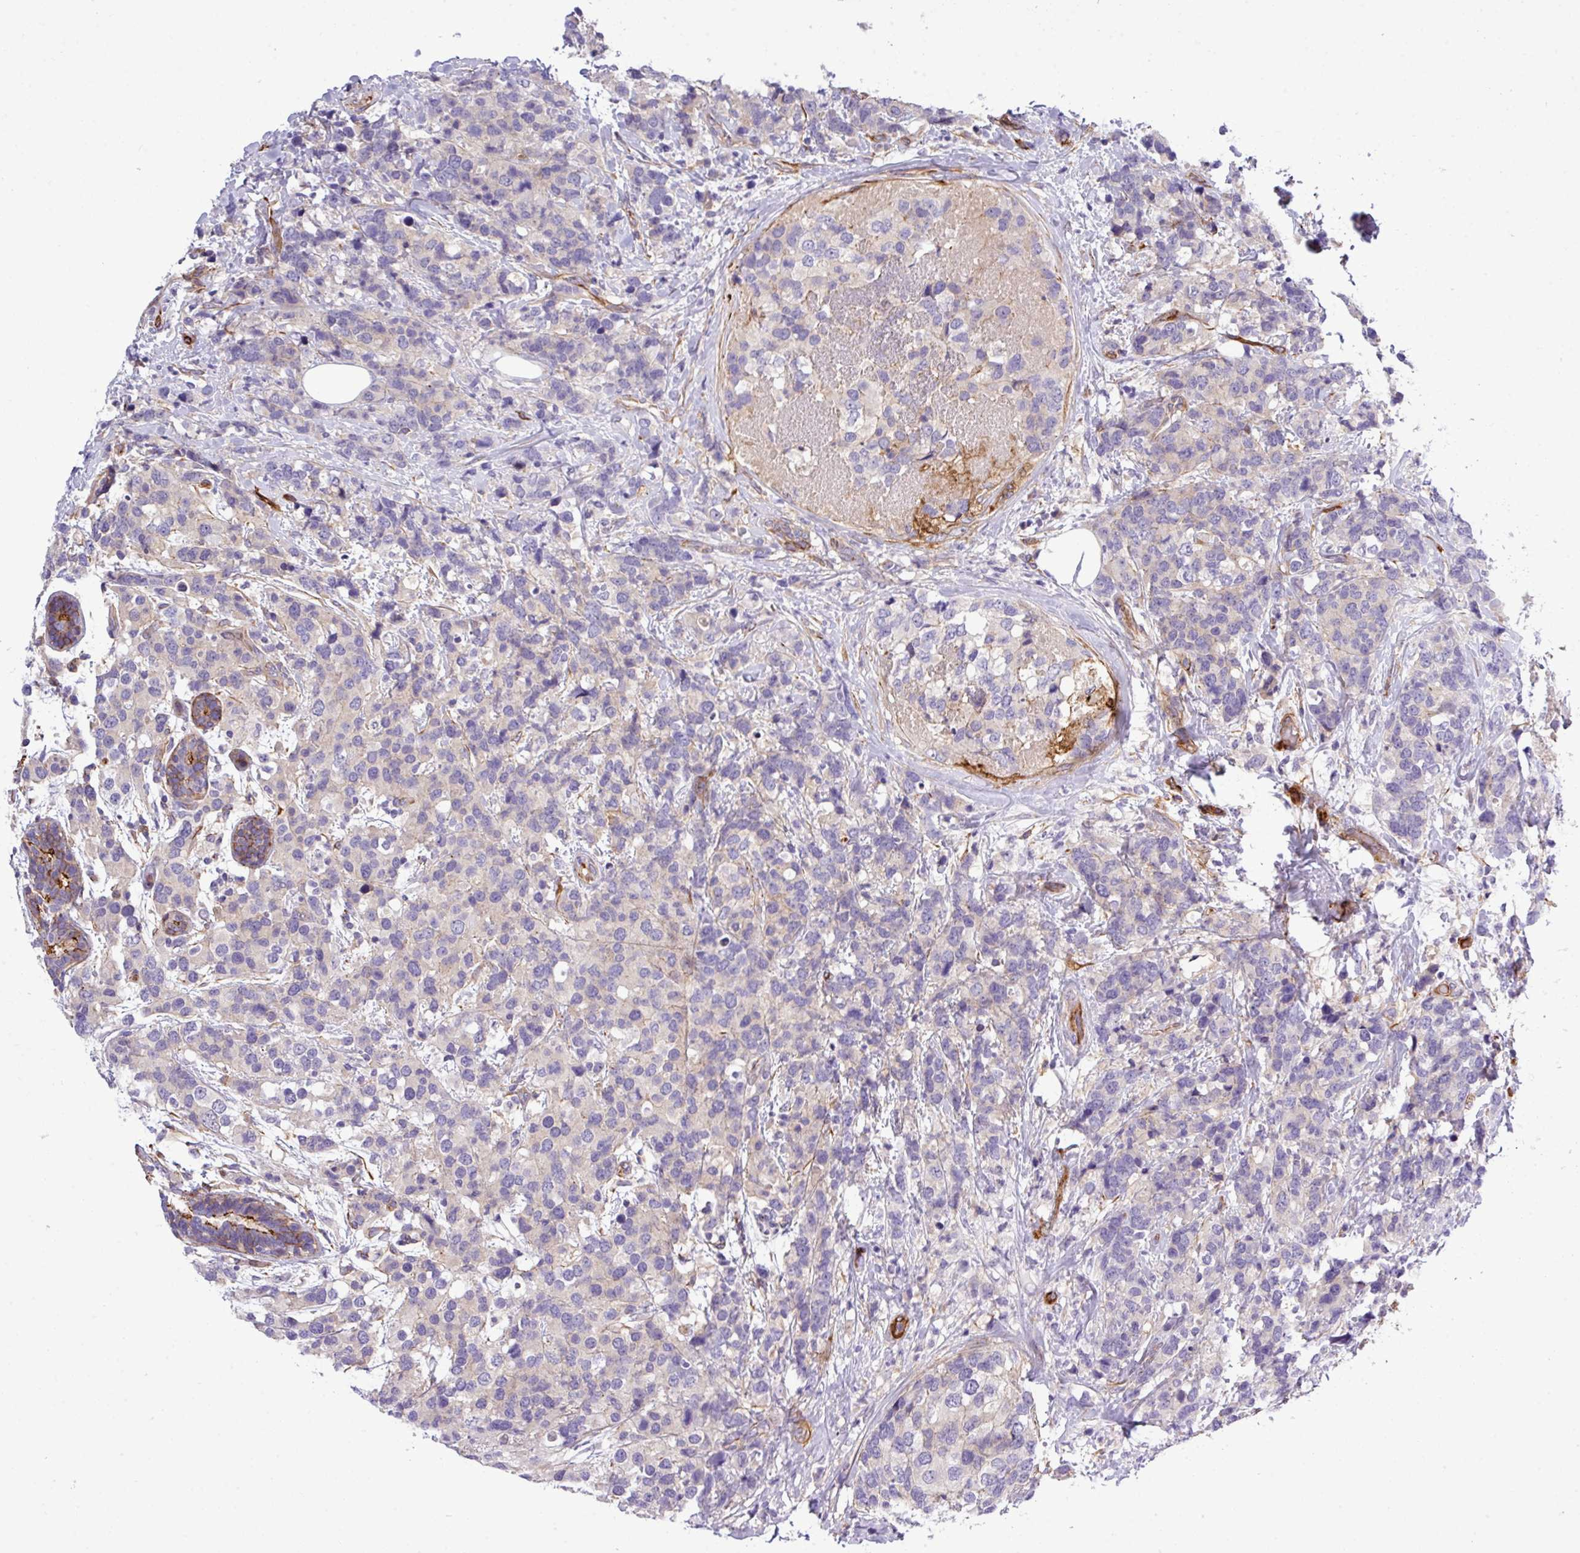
{"staining": {"intensity": "negative", "quantity": "none", "location": "none"}, "tissue": "breast cancer", "cell_type": "Tumor cells", "image_type": "cancer", "snomed": [{"axis": "morphology", "description": "Lobular carcinoma"}, {"axis": "topography", "description": "Breast"}], "caption": "Tumor cells are negative for protein expression in human breast lobular carcinoma.", "gene": "PARD6A", "patient": {"sex": "female", "age": 59}}